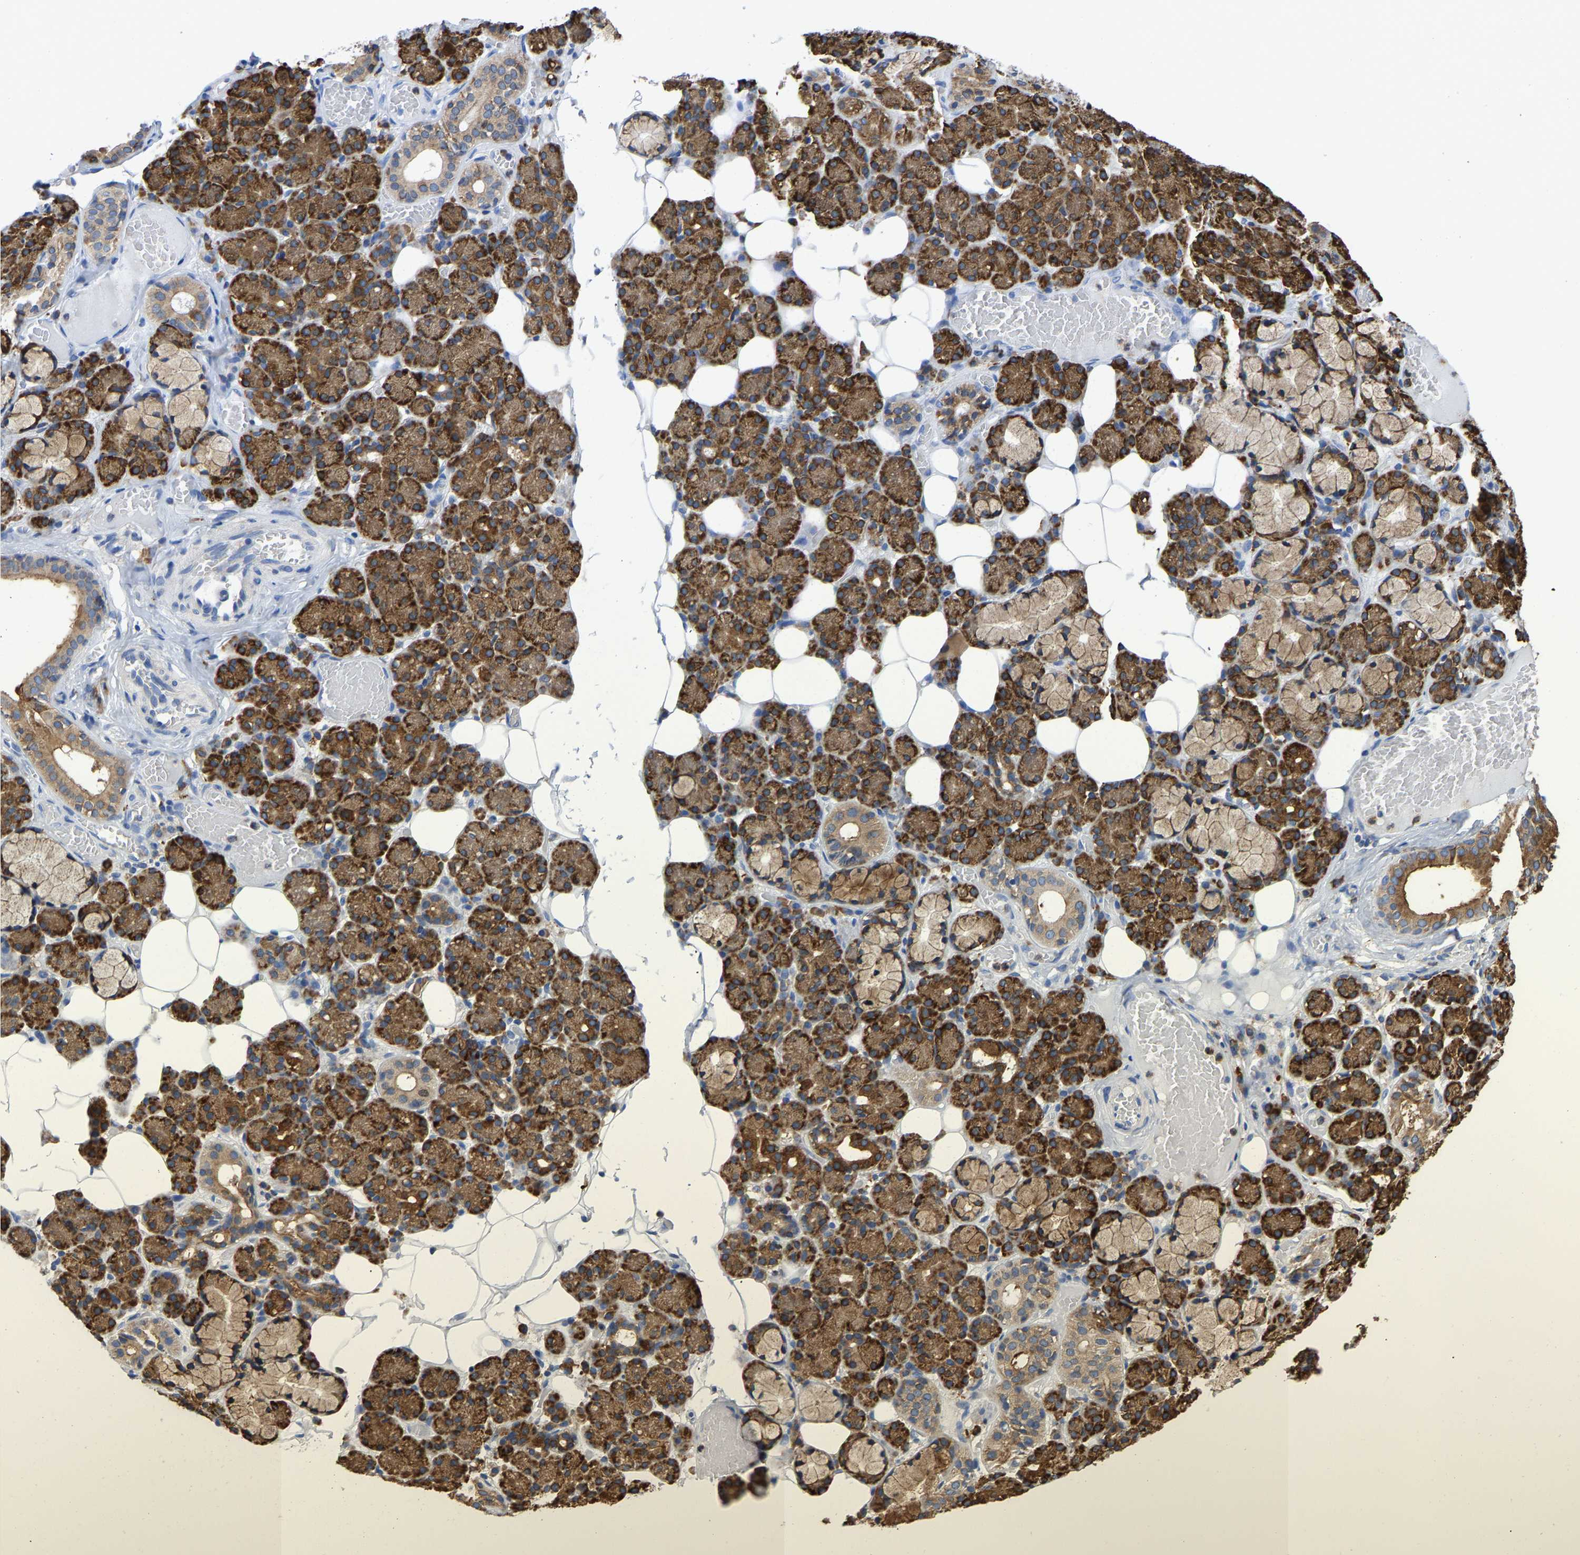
{"staining": {"intensity": "strong", "quantity": ">75%", "location": "cytoplasmic/membranous"}, "tissue": "salivary gland", "cell_type": "Glandular cells", "image_type": "normal", "snomed": [{"axis": "morphology", "description": "Normal tissue, NOS"}, {"axis": "topography", "description": "Salivary gland"}], "caption": "Immunohistochemical staining of benign salivary gland shows strong cytoplasmic/membranous protein positivity in approximately >75% of glandular cells.", "gene": "P4HB", "patient": {"sex": "male", "age": 63}}